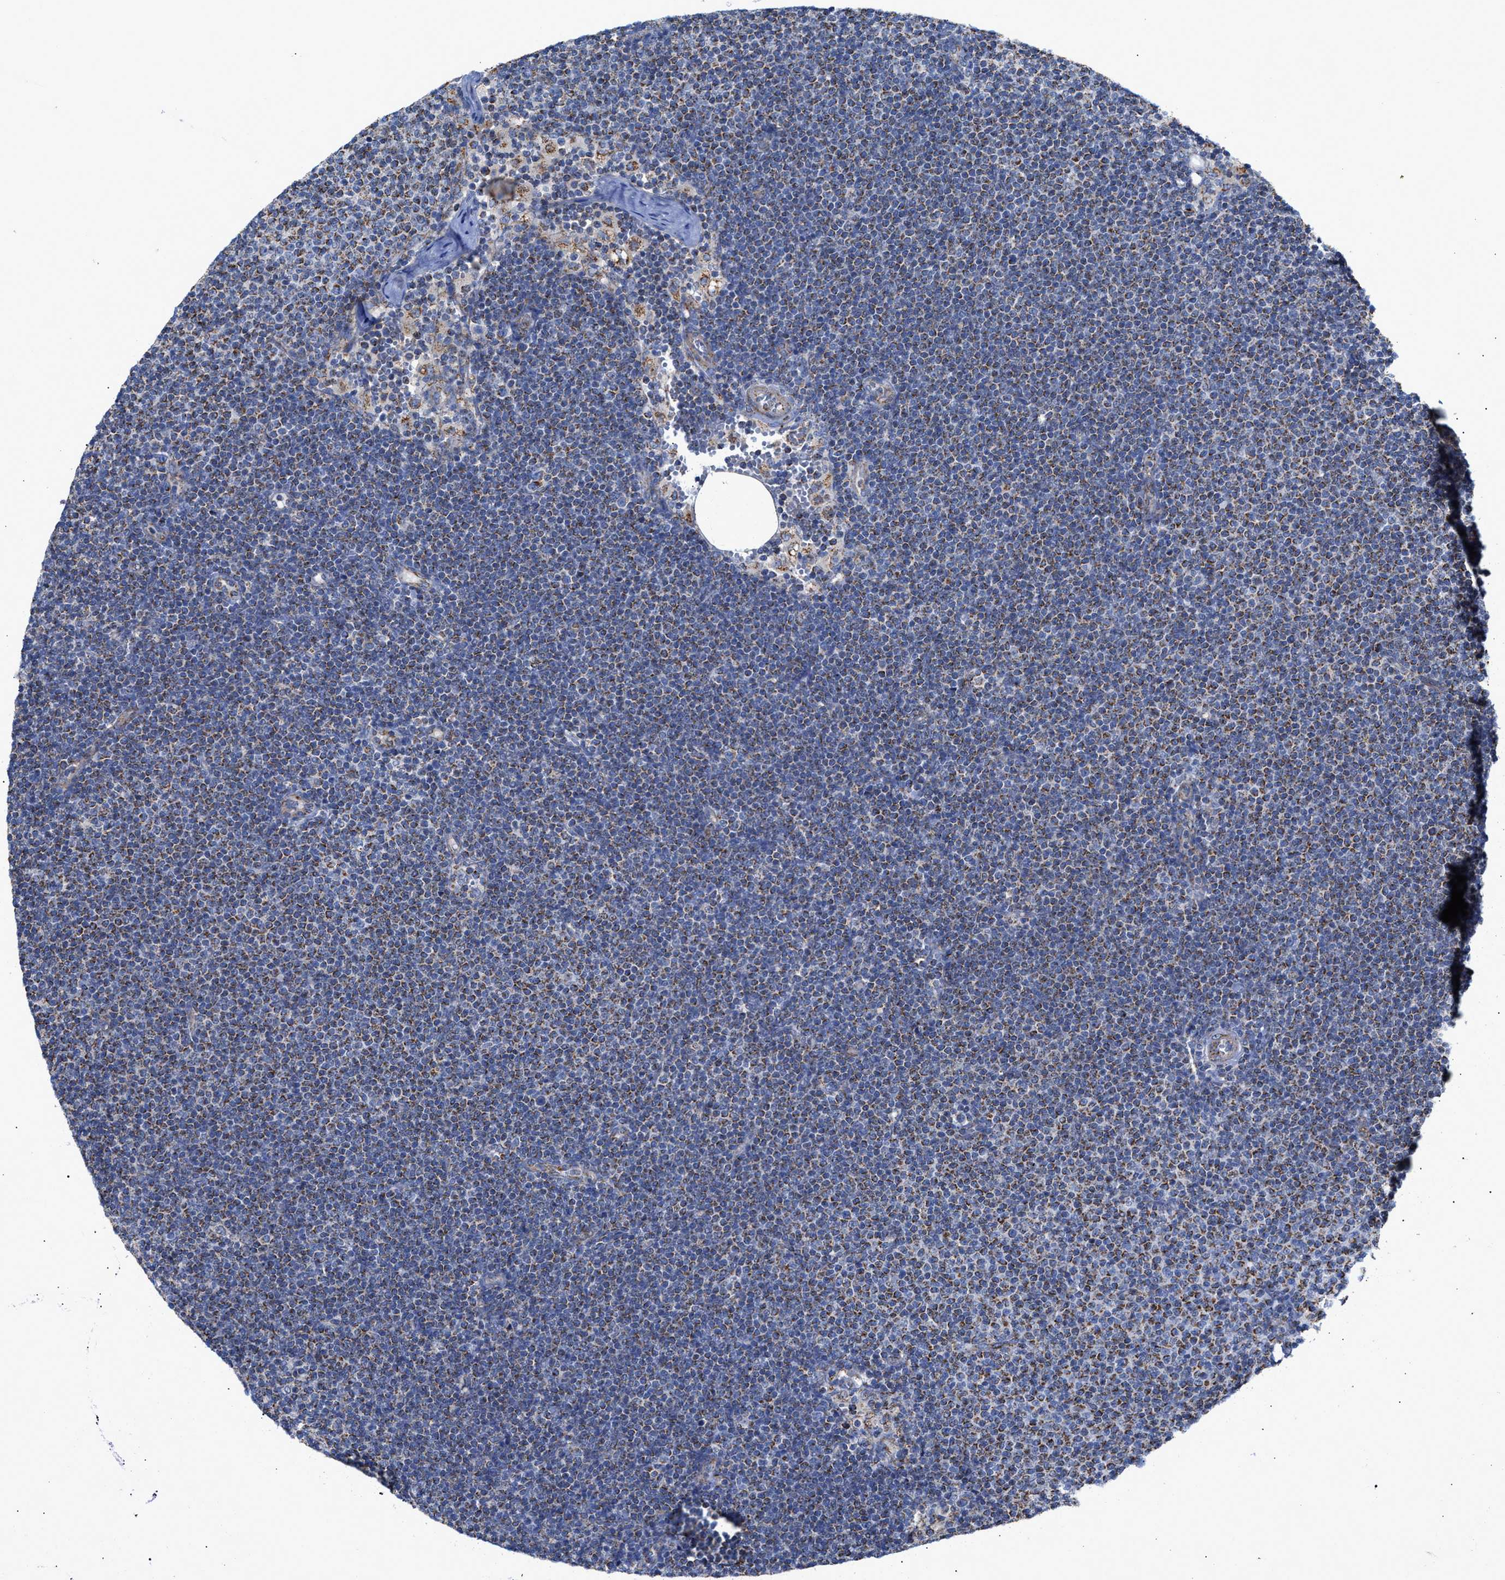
{"staining": {"intensity": "moderate", "quantity": ">75%", "location": "cytoplasmic/membranous"}, "tissue": "lymphoma", "cell_type": "Tumor cells", "image_type": "cancer", "snomed": [{"axis": "morphology", "description": "Malignant lymphoma, non-Hodgkin's type, Low grade"}, {"axis": "topography", "description": "Lymph node"}], "caption": "Immunohistochemical staining of malignant lymphoma, non-Hodgkin's type (low-grade) reveals medium levels of moderate cytoplasmic/membranous staining in about >75% of tumor cells.", "gene": "MECR", "patient": {"sex": "female", "age": 53}}